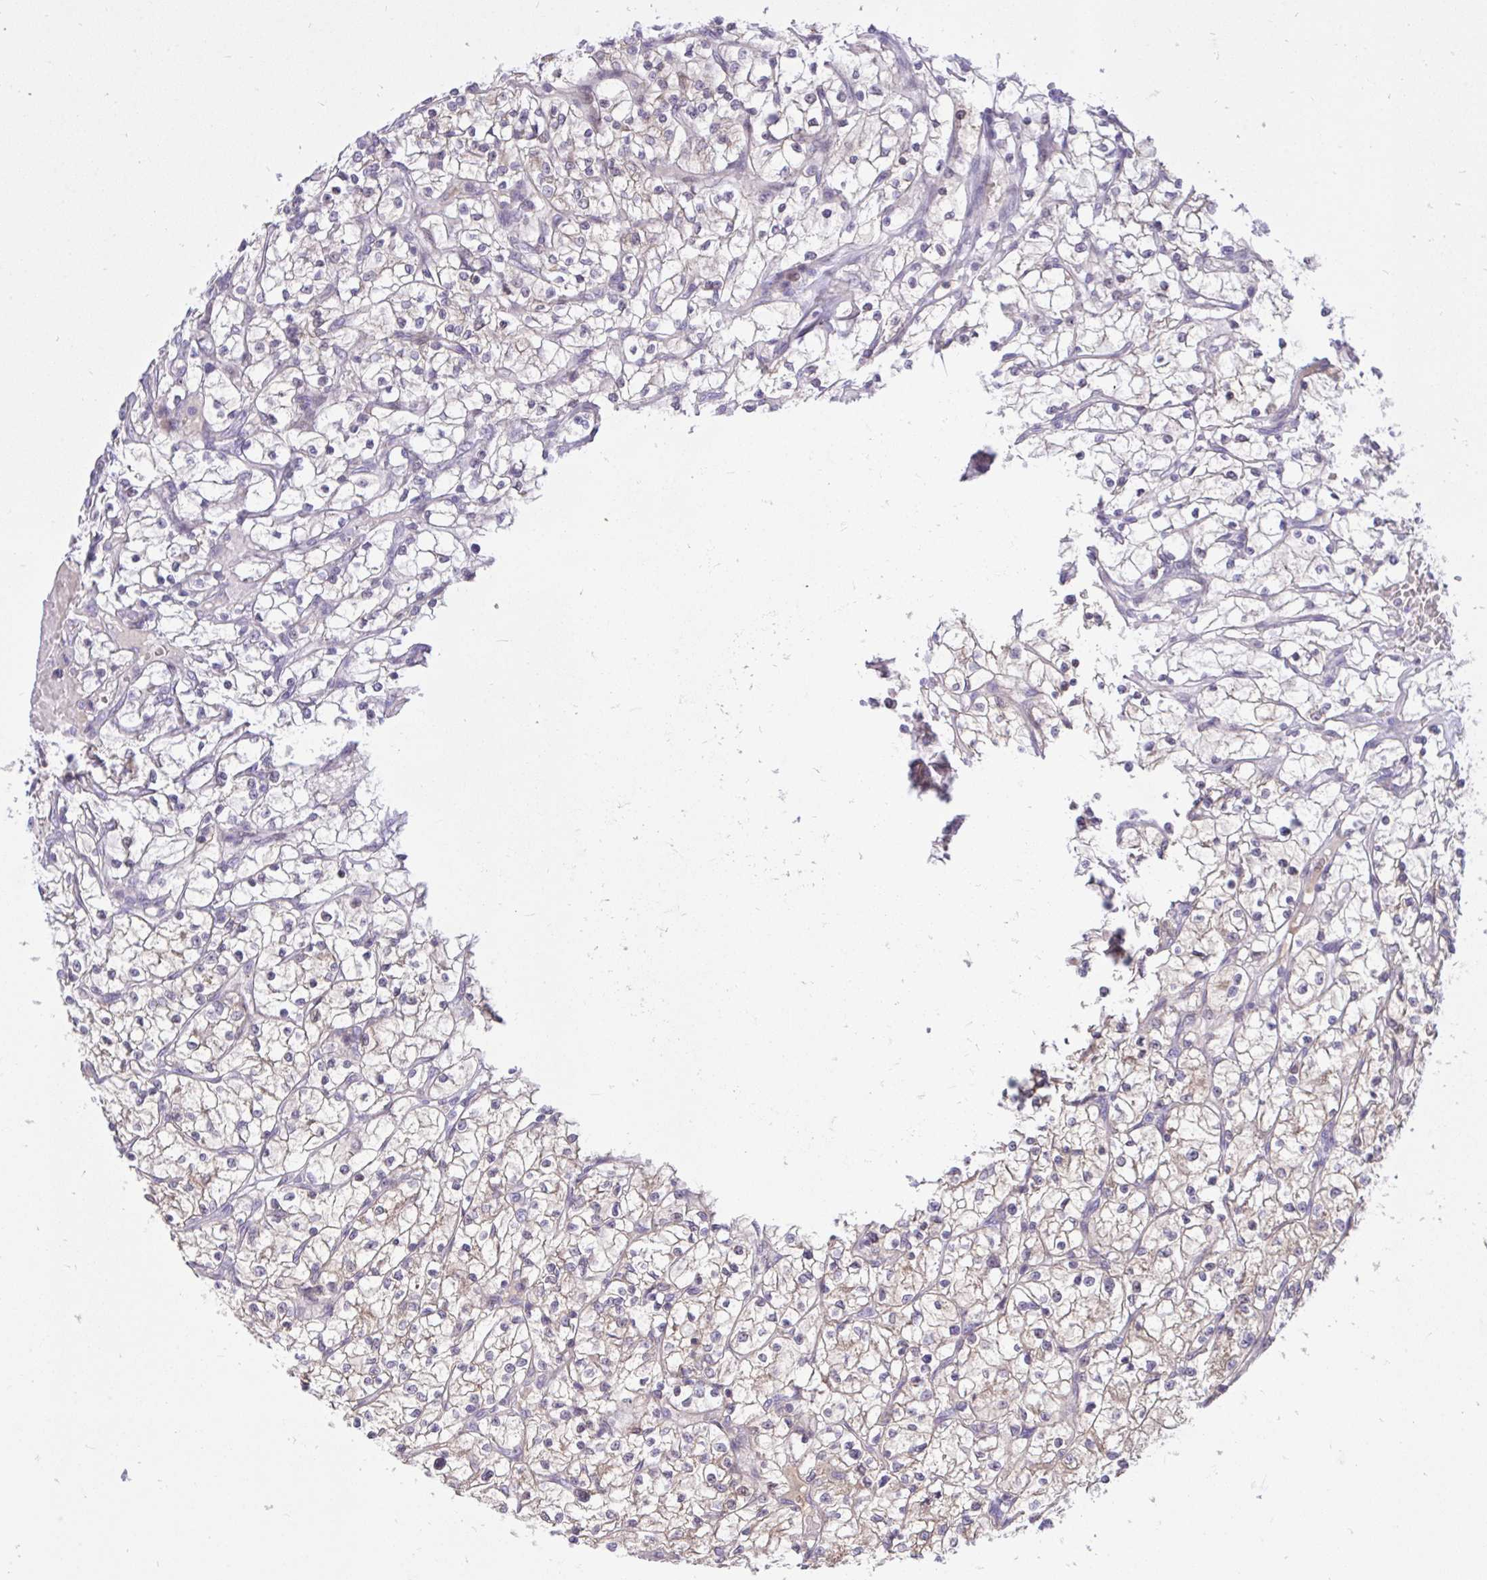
{"staining": {"intensity": "weak", "quantity": "25%-75%", "location": "cytoplasmic/membranous"}, "tissue": "renal cancer", "cell_type": "Tumor cells", "image_type": "cancer", "snomed": [{"axis": "morphology", "description": "Adenocarcinoma, NOS"}, {"axis": "topography", "description": "Kidney"}], "caption": "Protein staining shows weak cytoplasmic/membranous expression in about 25%-75% of tumor cells in renal adenocarcinoma. (IHC, brightfield microscopy, high magnification).", "gene": "EPOP", "patient": {"sex": "female", "age": 64}}